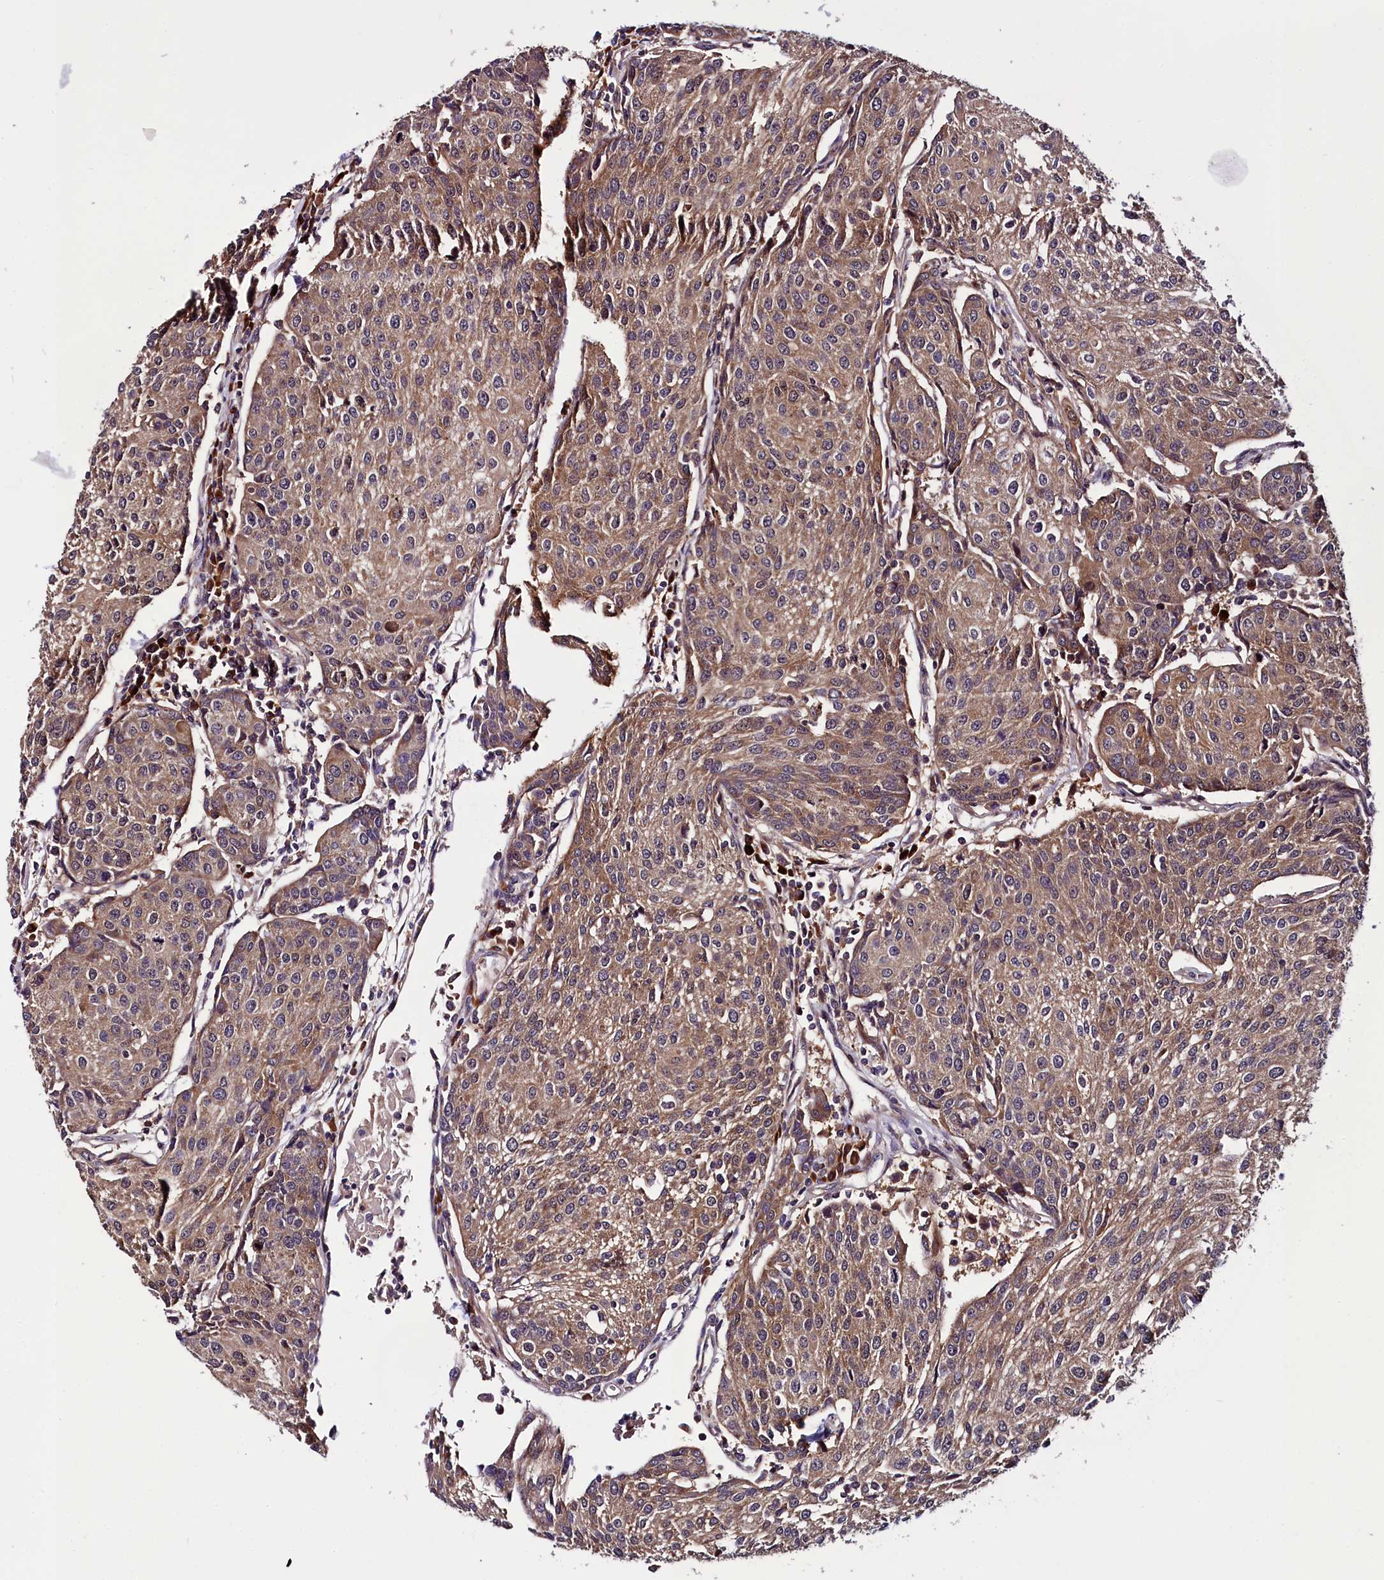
{"staining": {"intensity": "moderate", "quantity": ">75%", "location": "cytoplasmic/membranous"}, "tissue": "urothelial cancer", "cell_type": "Tumor cells", "image_type": "cancer", "snomed": [{"axis": "morphology", "description": "Urothelial carcinoma, High grade"}, {"axis": "topography", "description": "Urinary bladder"}], "caption": "The histopathology image shows immunohistochemical staining of urothelial carcinoma (high-grade). There is moderate cytoplasmic/membranous staining is seen in approximately >75% of tumor cells. The protein is stained brown, and the nuclei are stained in blue (DAB IHC with brightfield microscopy, high magnification).", "gene": "RPUSD2", "patient": {"sex": "female", "age": 85}}